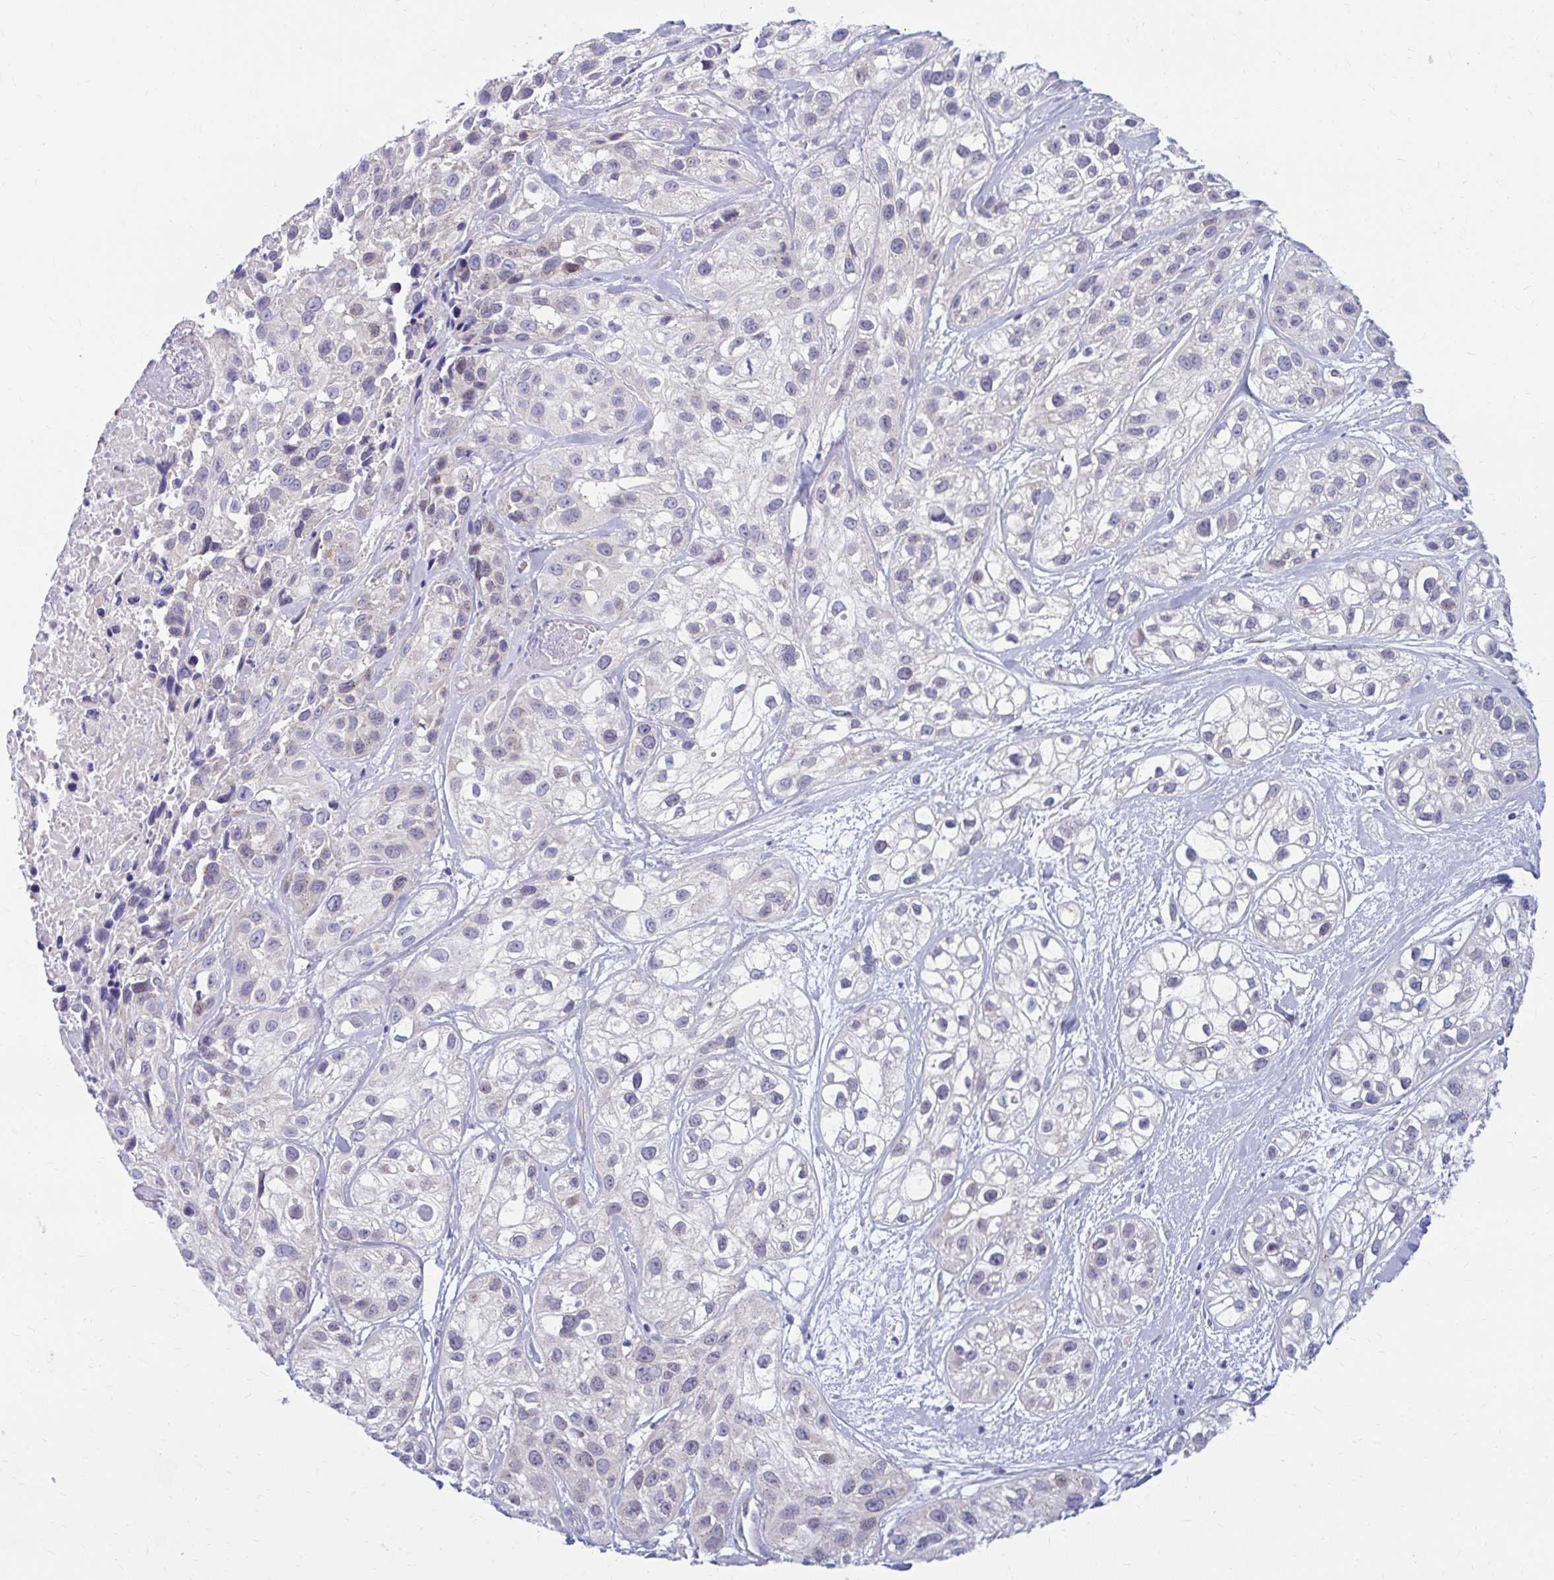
{"staining": {"intensity": "negative", "quantity": "none", "location": "none"}, "tissue": "skin cancer", "cell_type": "Tumor cells", "image_type": "cancer", "snomed": [{"axis": "morphology", "description": "Squamous cell carcinoma, NOS"}, {"axis": "topography", "description": "Skin"}], "caption": "Skin squamous cell carcinoma was stained to show a protein in brown. There is no significant staining in tumor cells.", "gene": "RADIL", "patient": {"sex": "male", "age": 82}}